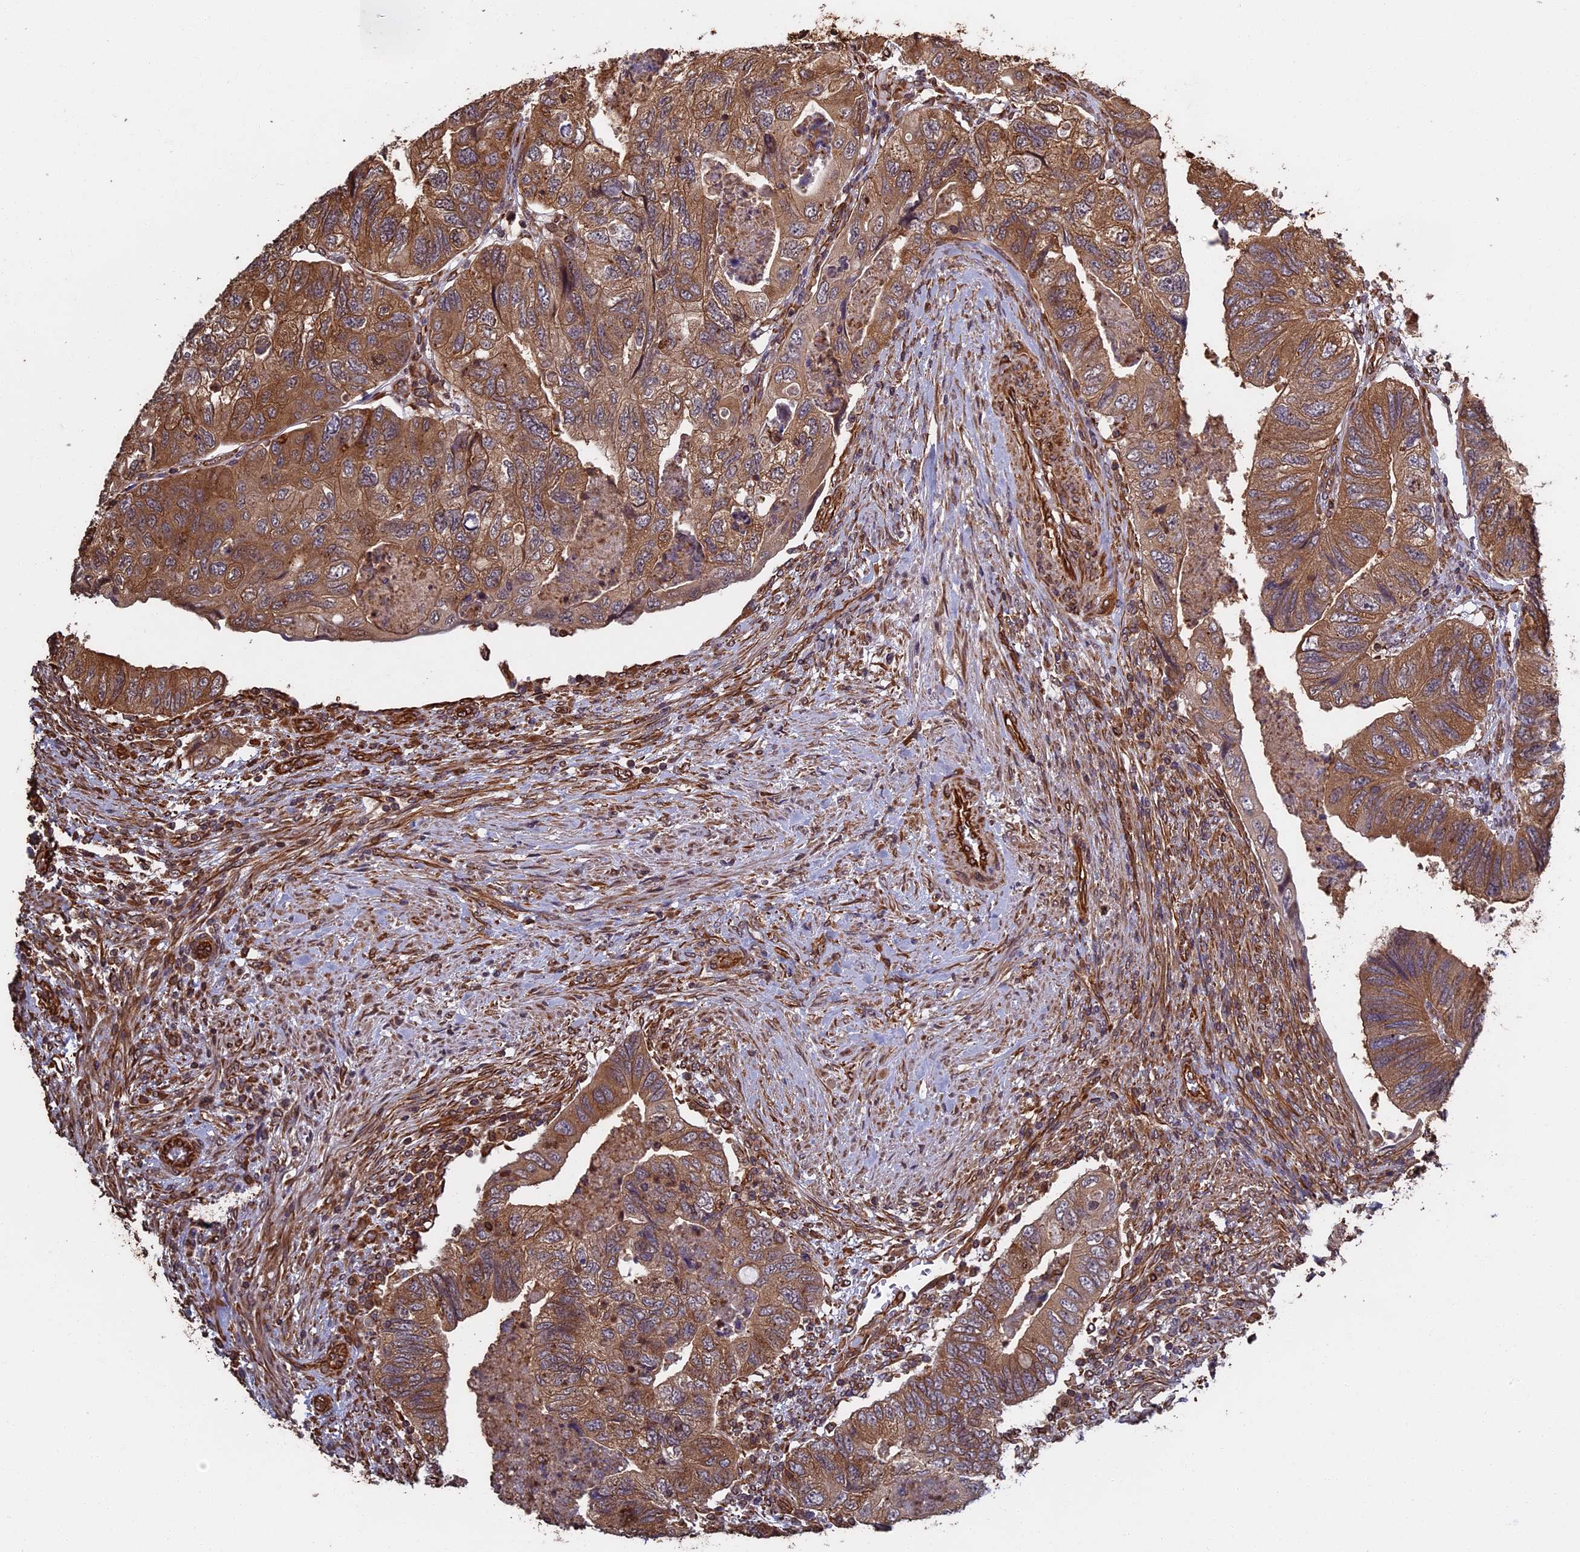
{"staining": {"intensity": "moderate", "quantity": ">75%", "location": "cytoplasmic/membranous"}, "tissue": "colorectal cancer", "cell_type": "Tumor cells", "image_type": "cancer", "snomed": [{"axis": "morphology", "description": "Adenocarcinoma, NOS"}, {"axis": "topography", "description": "Rectum"}], "caption": "Human colorectal cancer stained with a protein marker reveals moderate staining in tumor cells.", "gene": "CCDC124", "patient": {"sex": "male", "age": 63}}